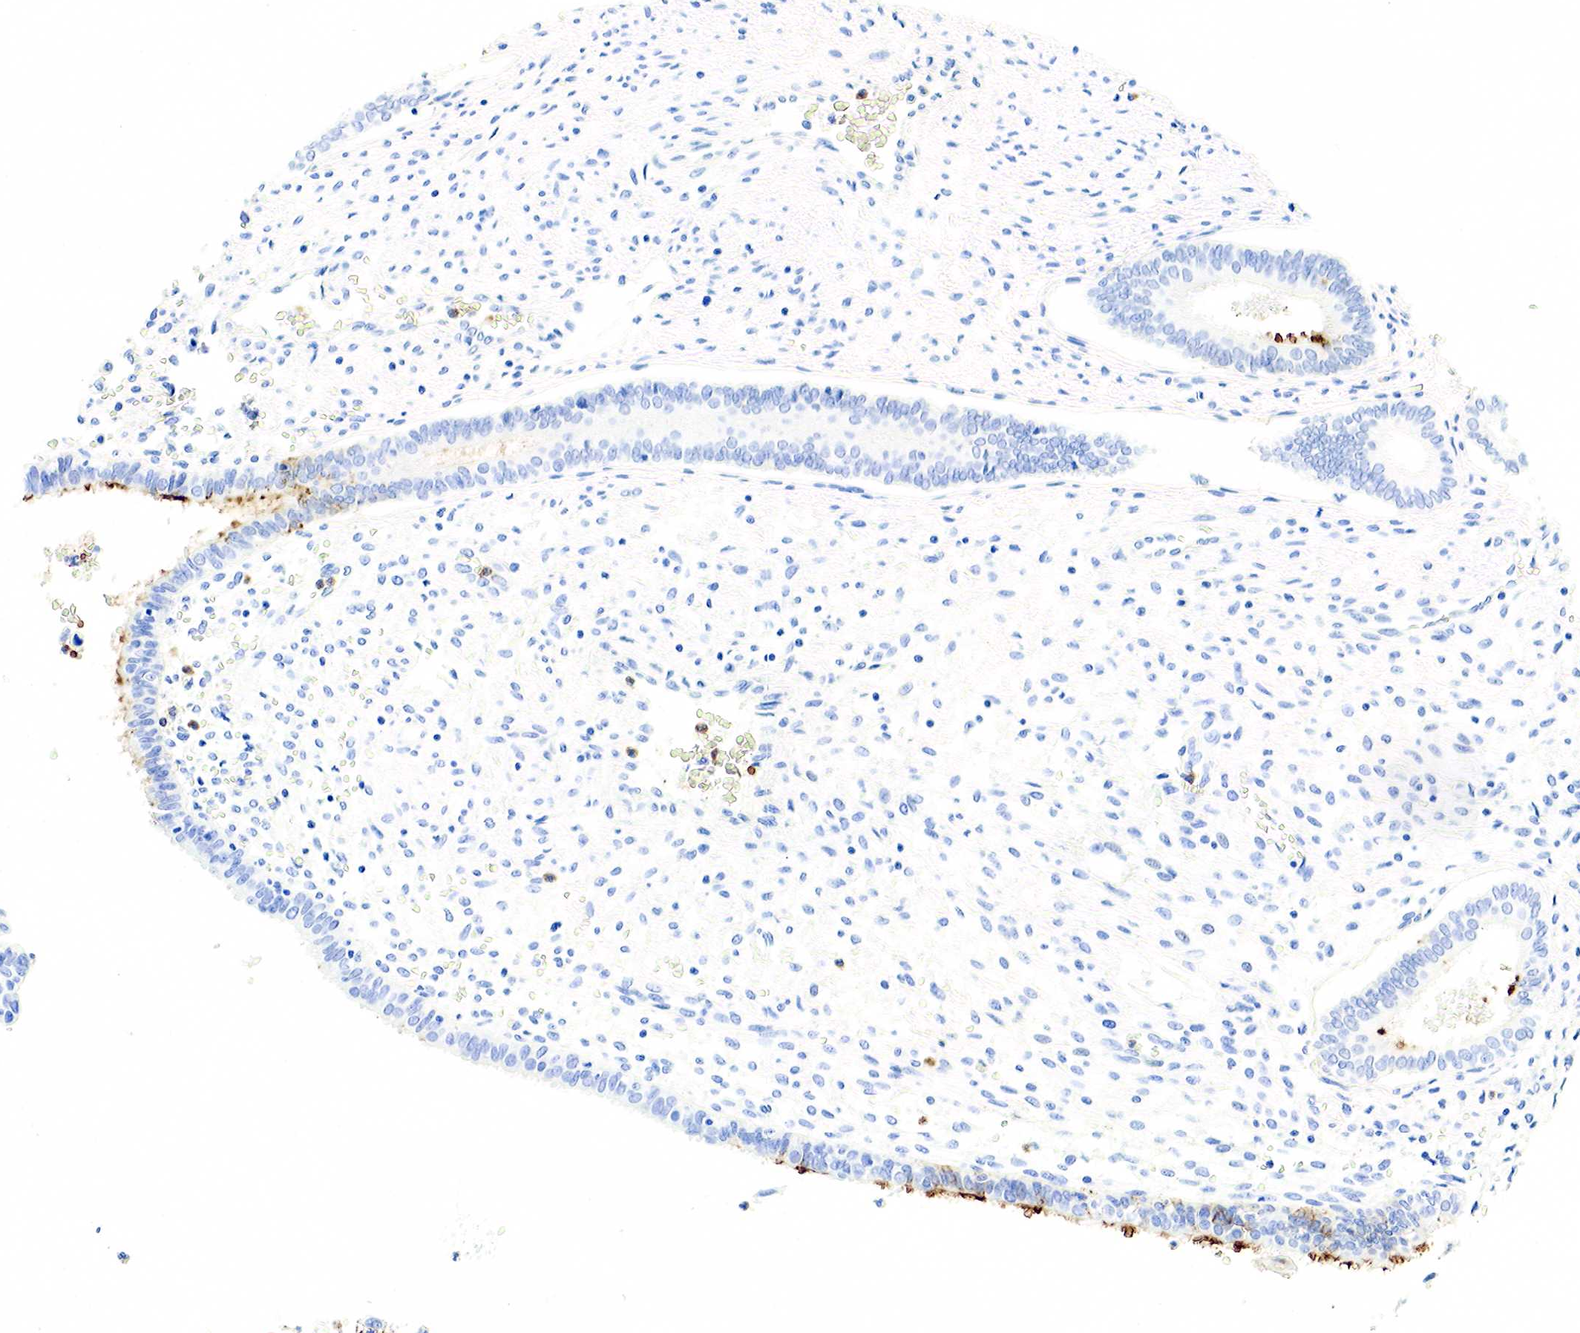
{"staining": {"intensity": "negative", "quantity": "none", "location": "none"}, "tissue": "cervical cancer", "cell_type": "Tumor cells", "image_type": "cancer", "snomed": [{"axis": "morphology", "description": "Normal tissue, NOS"}, {"axis": "morphology", "description": "Adenocarcinoma, NOS"}, {"axis": "topography", "description": "Cervix"}], "caption": "Image shows no protein positivity in tumor cells of cervical adenocarcinoma tissue.", "gene": "FUT4", "patient": {"sex": "female", "age": 34}}